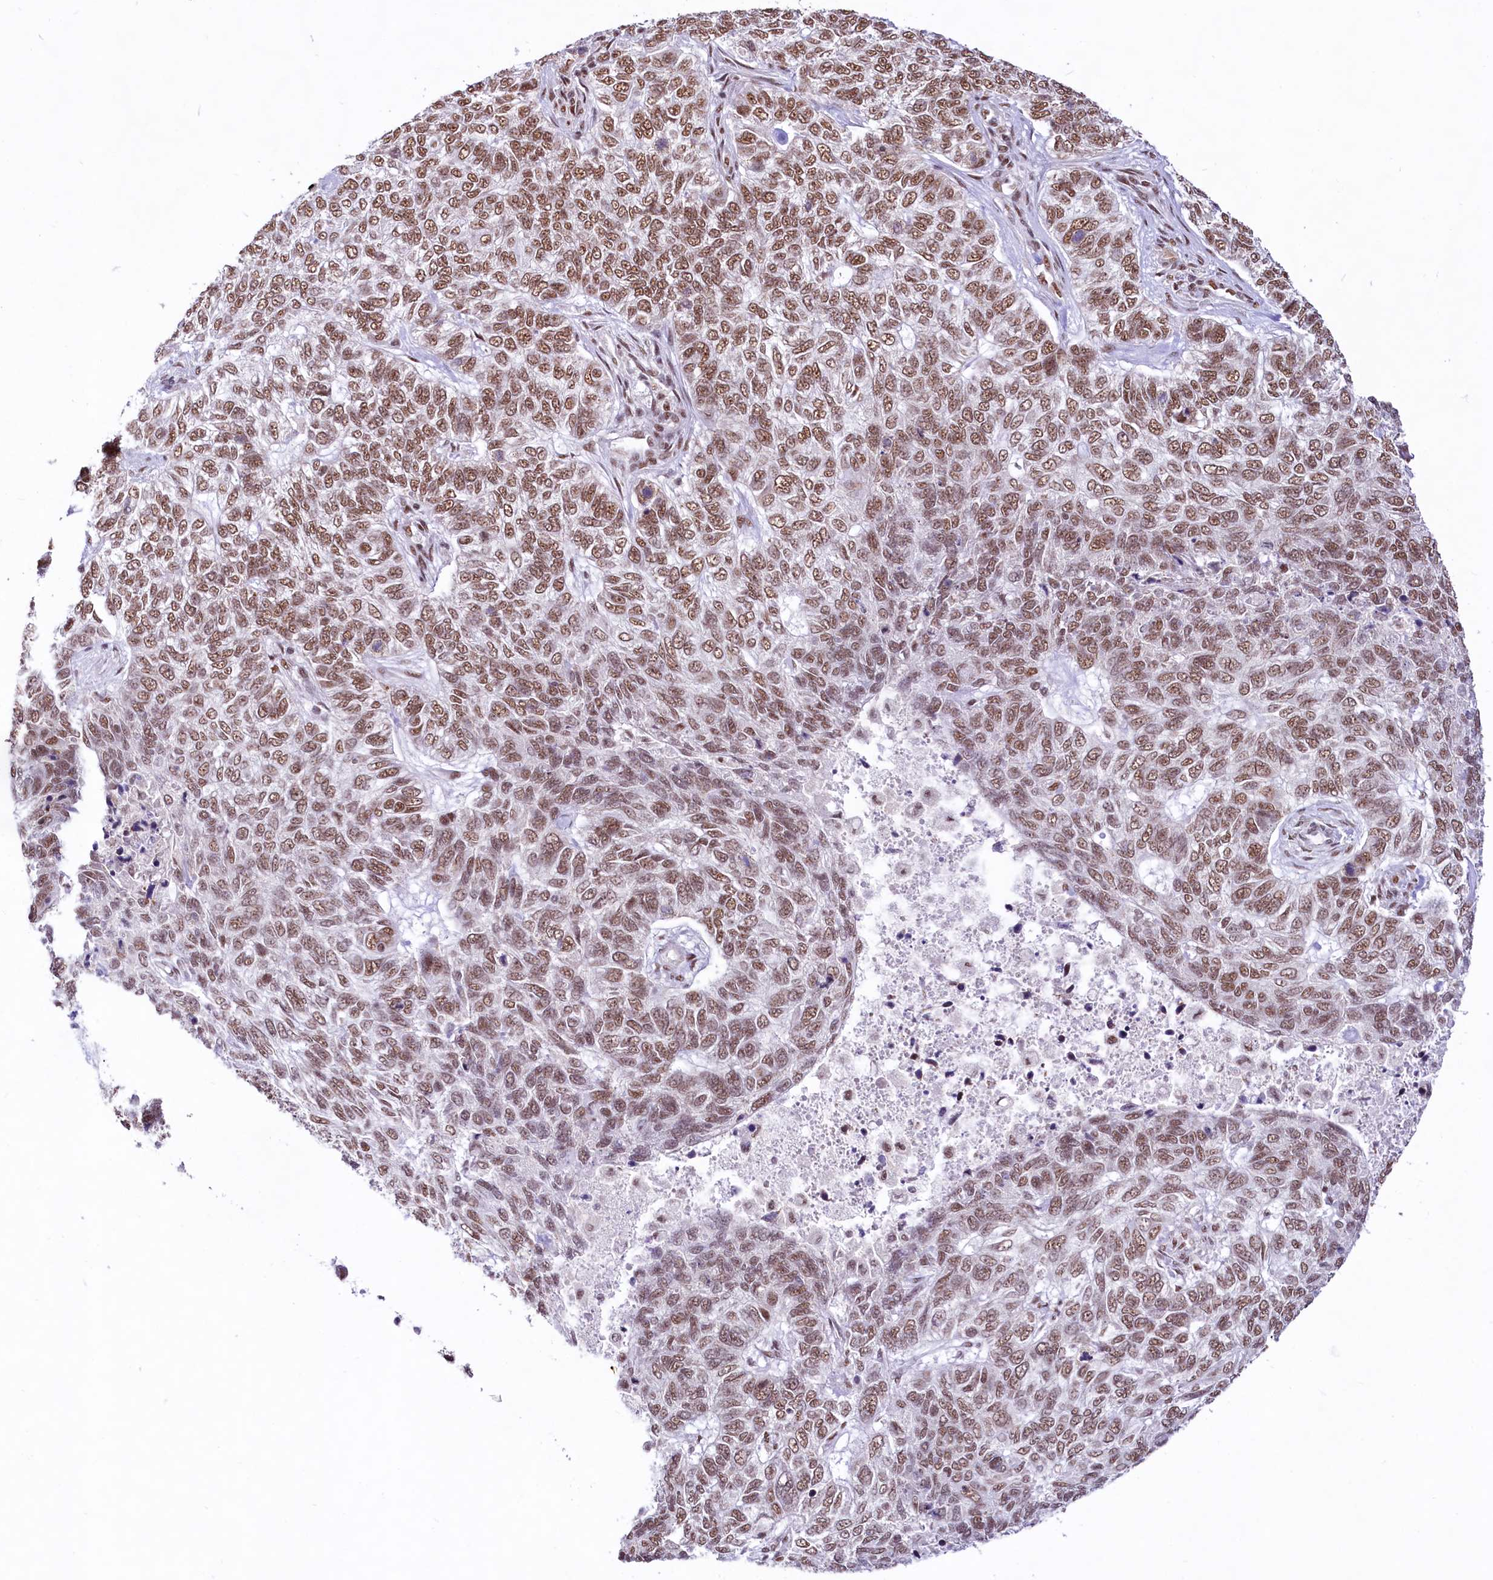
{"staining": {"intensity": "moderate", "quantity": ">75%", "location": "nuclear"}, "tissue": "skin cancer", "cell_type": "Tumor cells", "image_type": "cancer", "snomed": [{"axis": "morphology", "description": "Basal cell carcinoma"}, {"axis": "topography", "description": "Skin"}], "caption": "Basal cell carcinoma (skin) was stained to show a protein in brown. There is medium levels of moderate nuclear staining in approximately >75% of tumor cells.", "gene": "HIRA", "patient": {"sex": "female", "age": 65}}